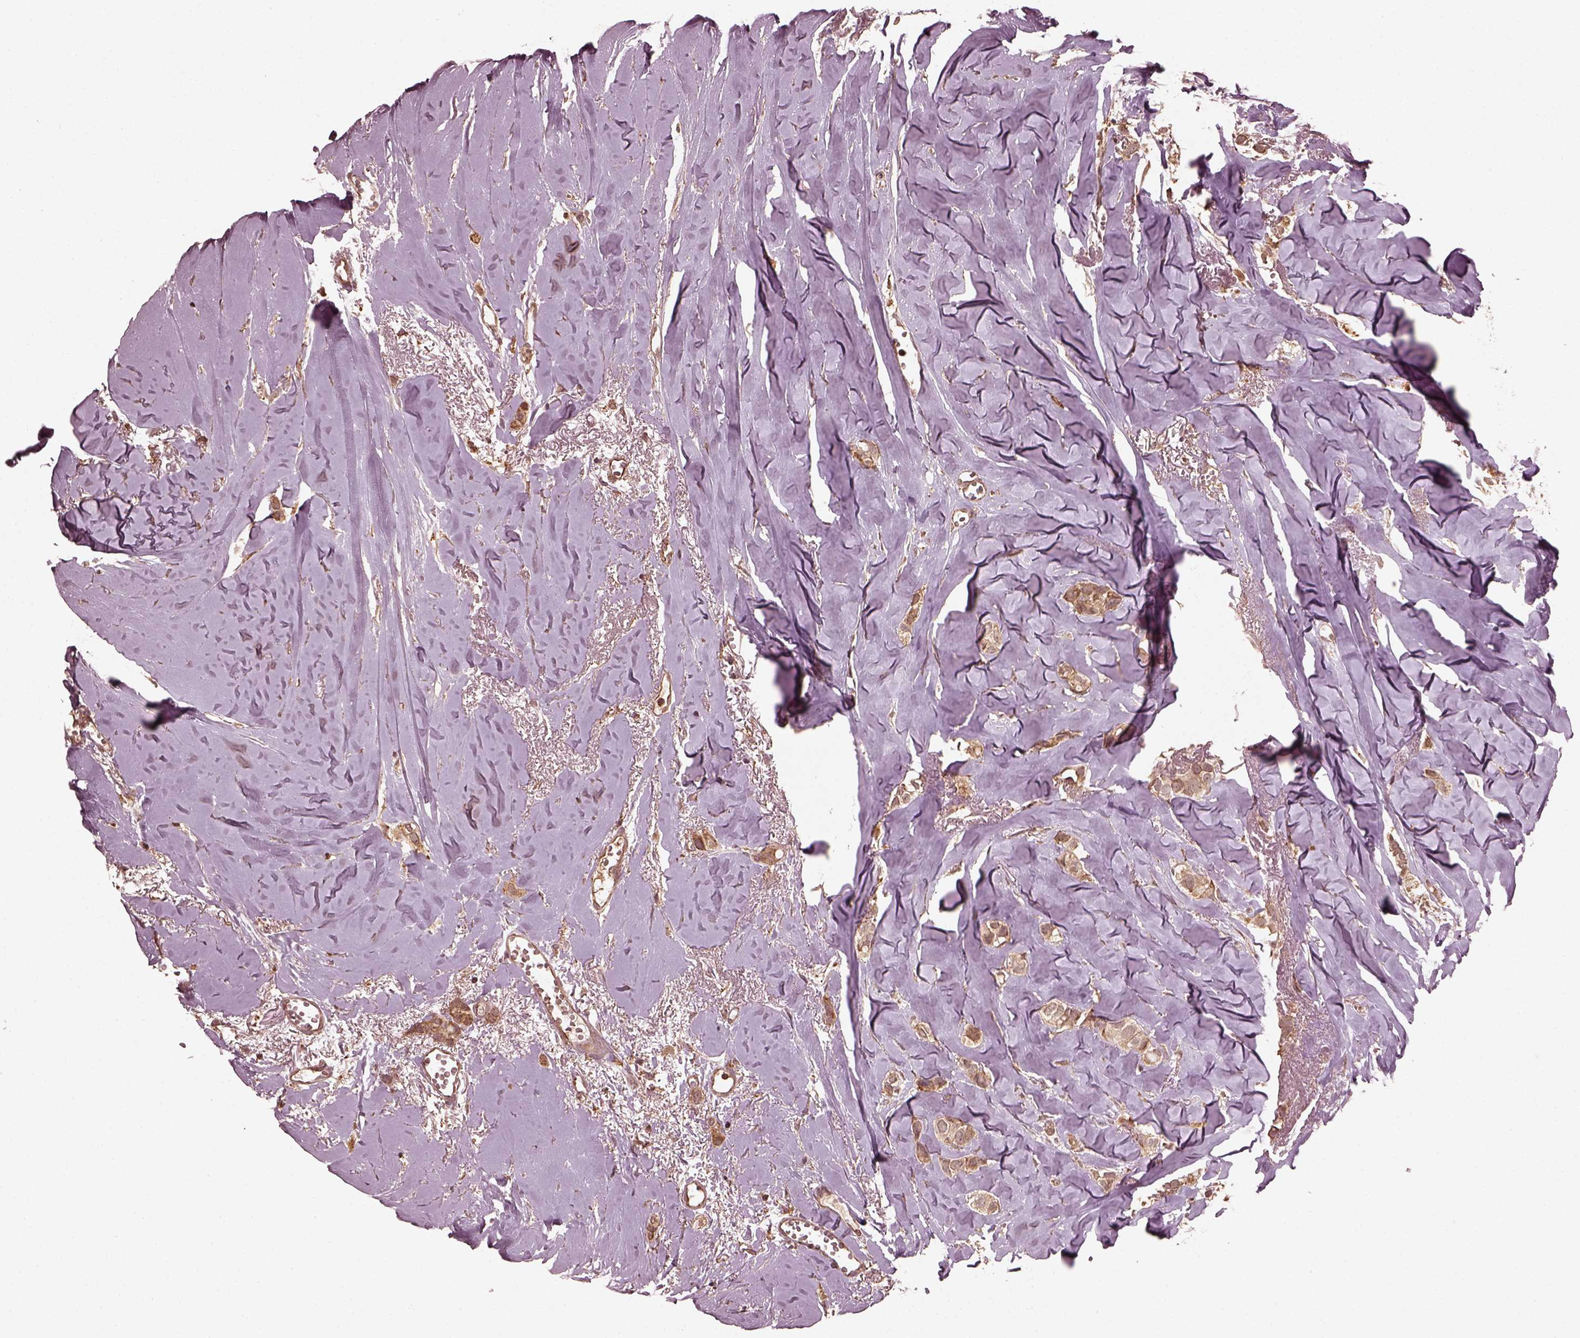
{"staining": {"intensity": "weak", "quantity": ">75%", "location": "cytoplasmic/membranous"}, "tissue": "breast cancer", "cell_type": "Tumor cells", "image_type": "cancer", "snomed": [{"axis": "morphology", "description": "Duct carcinoma"}, {"axis": "topography", "description": "Breast"}], "caption": "A brown stain labels weak cytoplasmic/membranous positivity of a protein in breast cancer (infiltrating ductal carcinoma) tumor cells.", "gene": "ZNF292", "patient": {"sex": "female", "age": 85}}